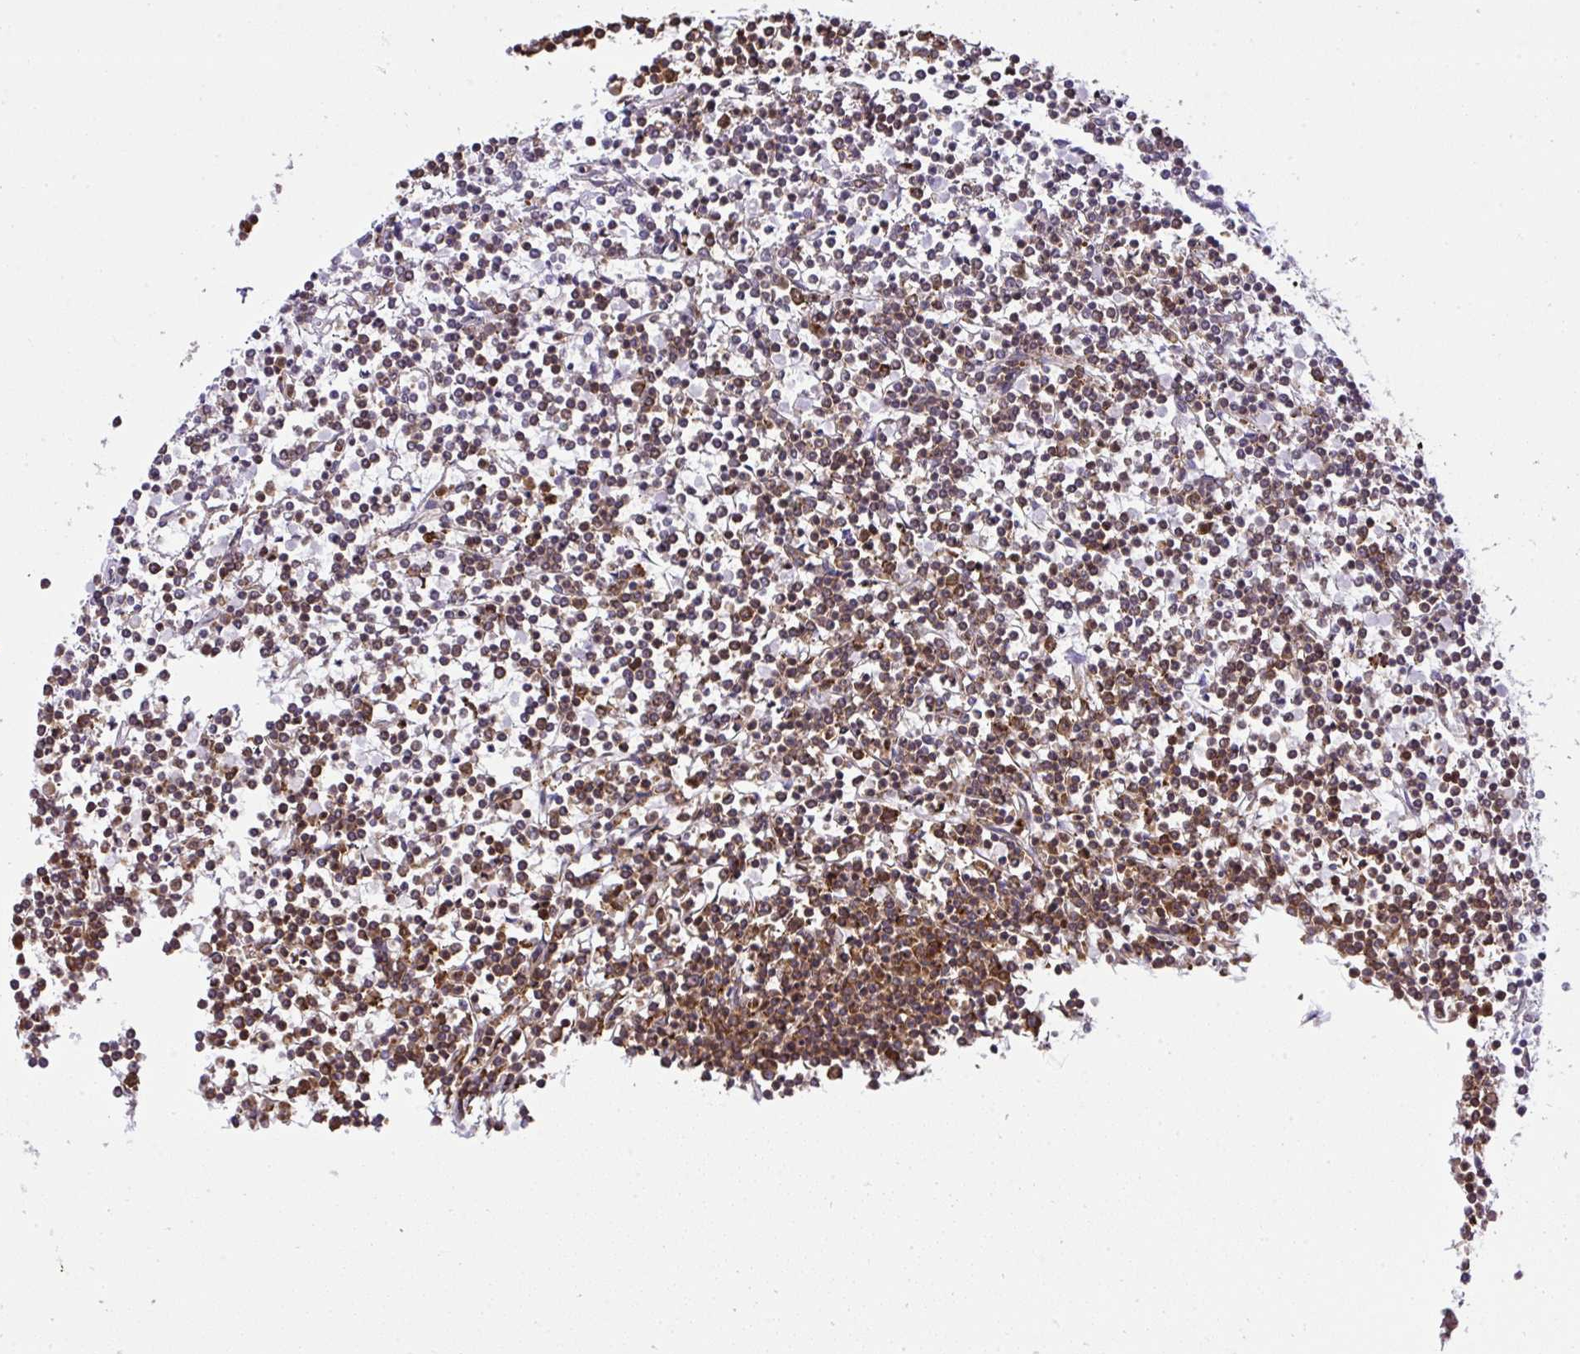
{"staining": {"intensity": "moderate", "quantity": "25%-75%", "location": "cytoplasmic/membranous"}, "tissue": "lymphoma", "cell_type": "Tumor cells", "image_type": "cancer", "snomed": [{"axis": "morphology", "description": "Malignant lymphoma, non-Hodgkin's type, Low grade"}, {"axis": "topography", "description": "Spleen"}], "caption": "This image demonstrates IHC staining of human malignant lymphoma, non-Hodgkin's type (low-grade), with medium moderate cytoplasmic/membranous staining in about 25%-75% of tumor cells.", "gene": "RPS7", "patient": {"sex": "female", "age": 19}}